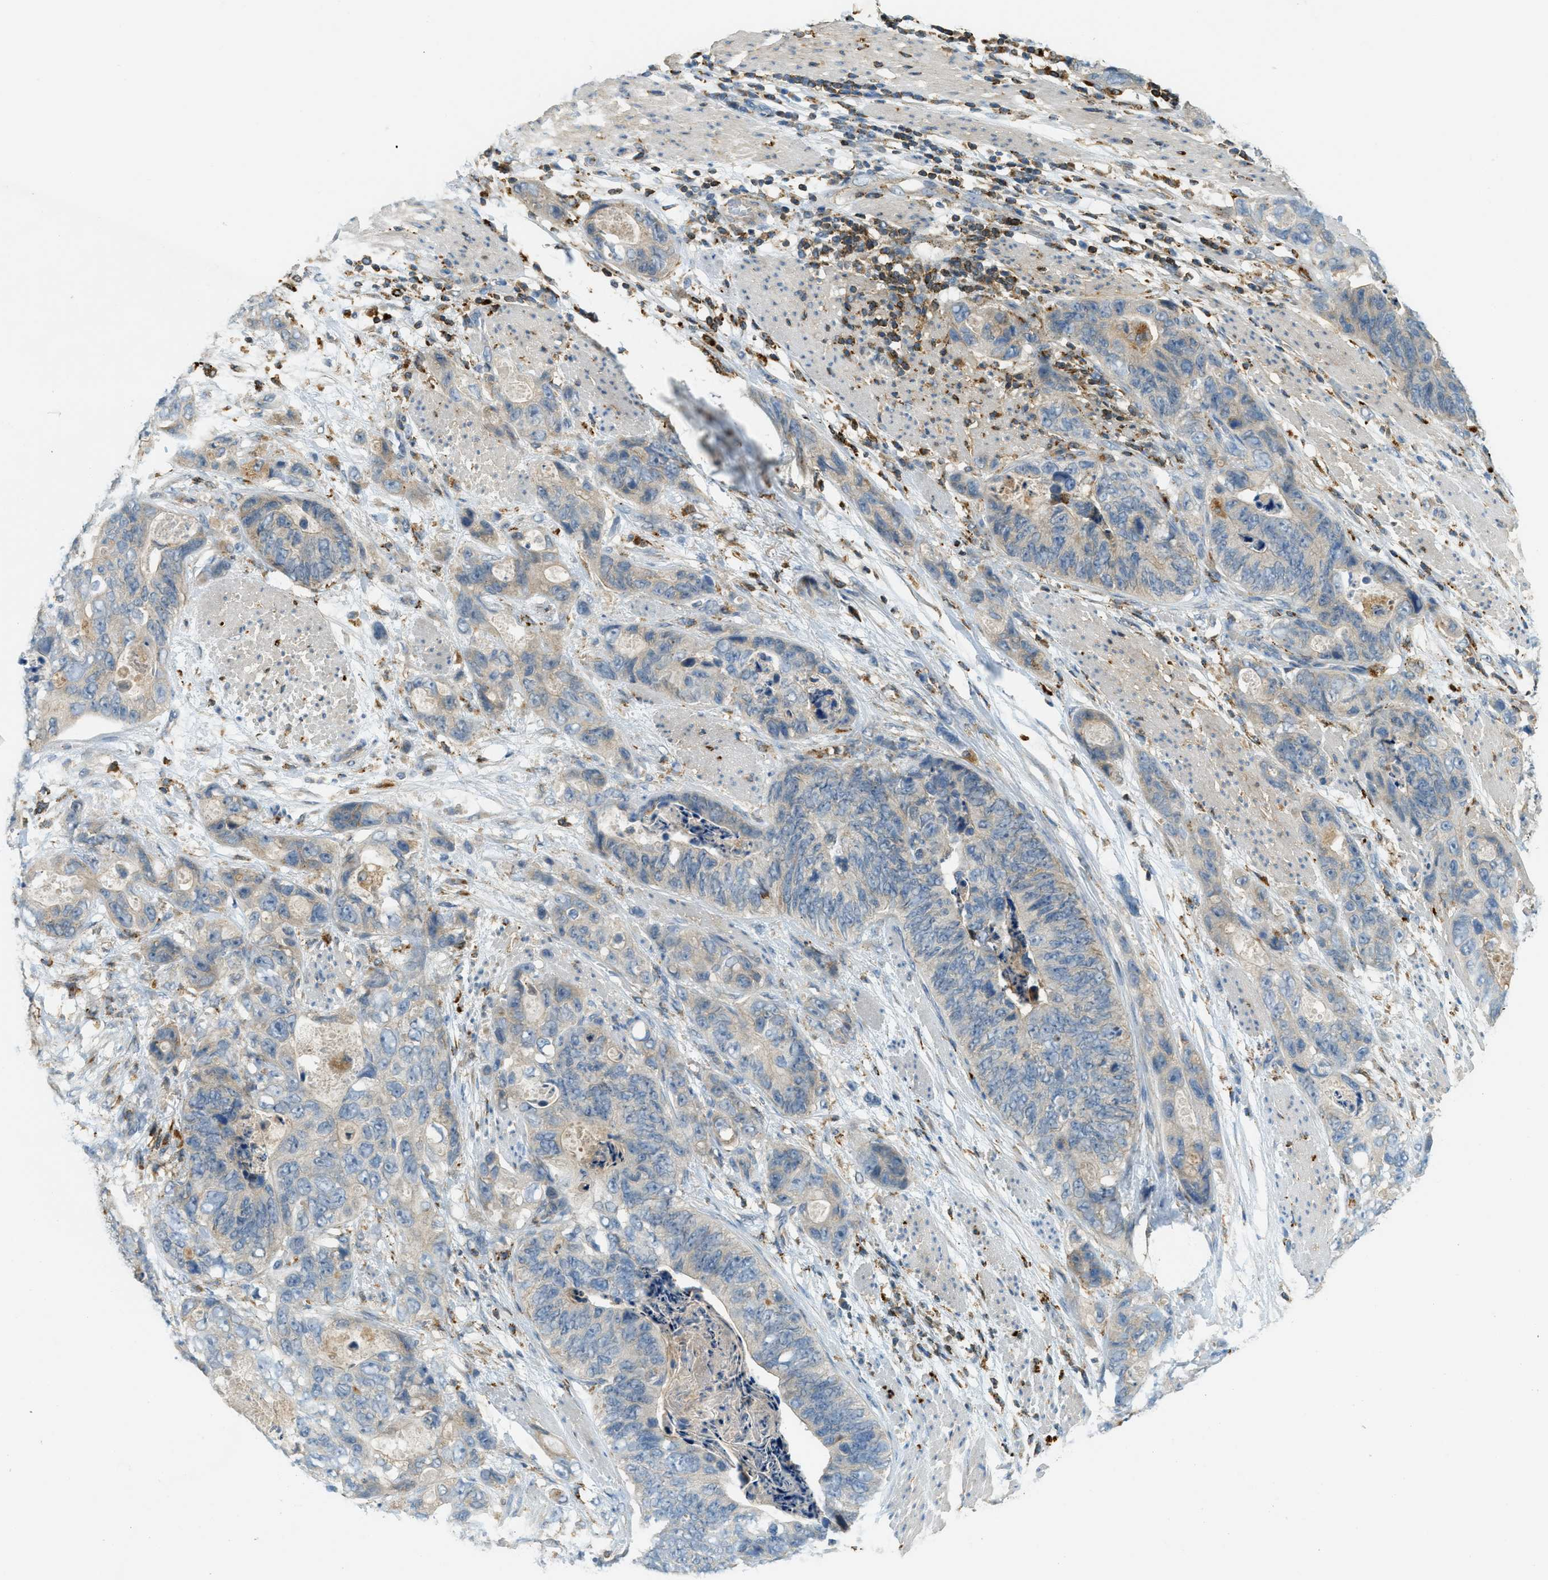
{"staining": {"intensity": "negative", "quantity": "none", "location": "none"}, "tissue": "stomach cancer", "cell_type": "Tumor cells", "image_type": "cancer", "snomed": [{"axis": "morphology", "description": "Adenocarcinoma, NOS"}, {"axis": "topography", "description": "Stomach"}], "caption": "Image shows no protein expression in tumor cells of adenocarcinoma (stomach) tissue.", "gene": "PLBD2", "patient": {"sex": "female", "age": 89}}